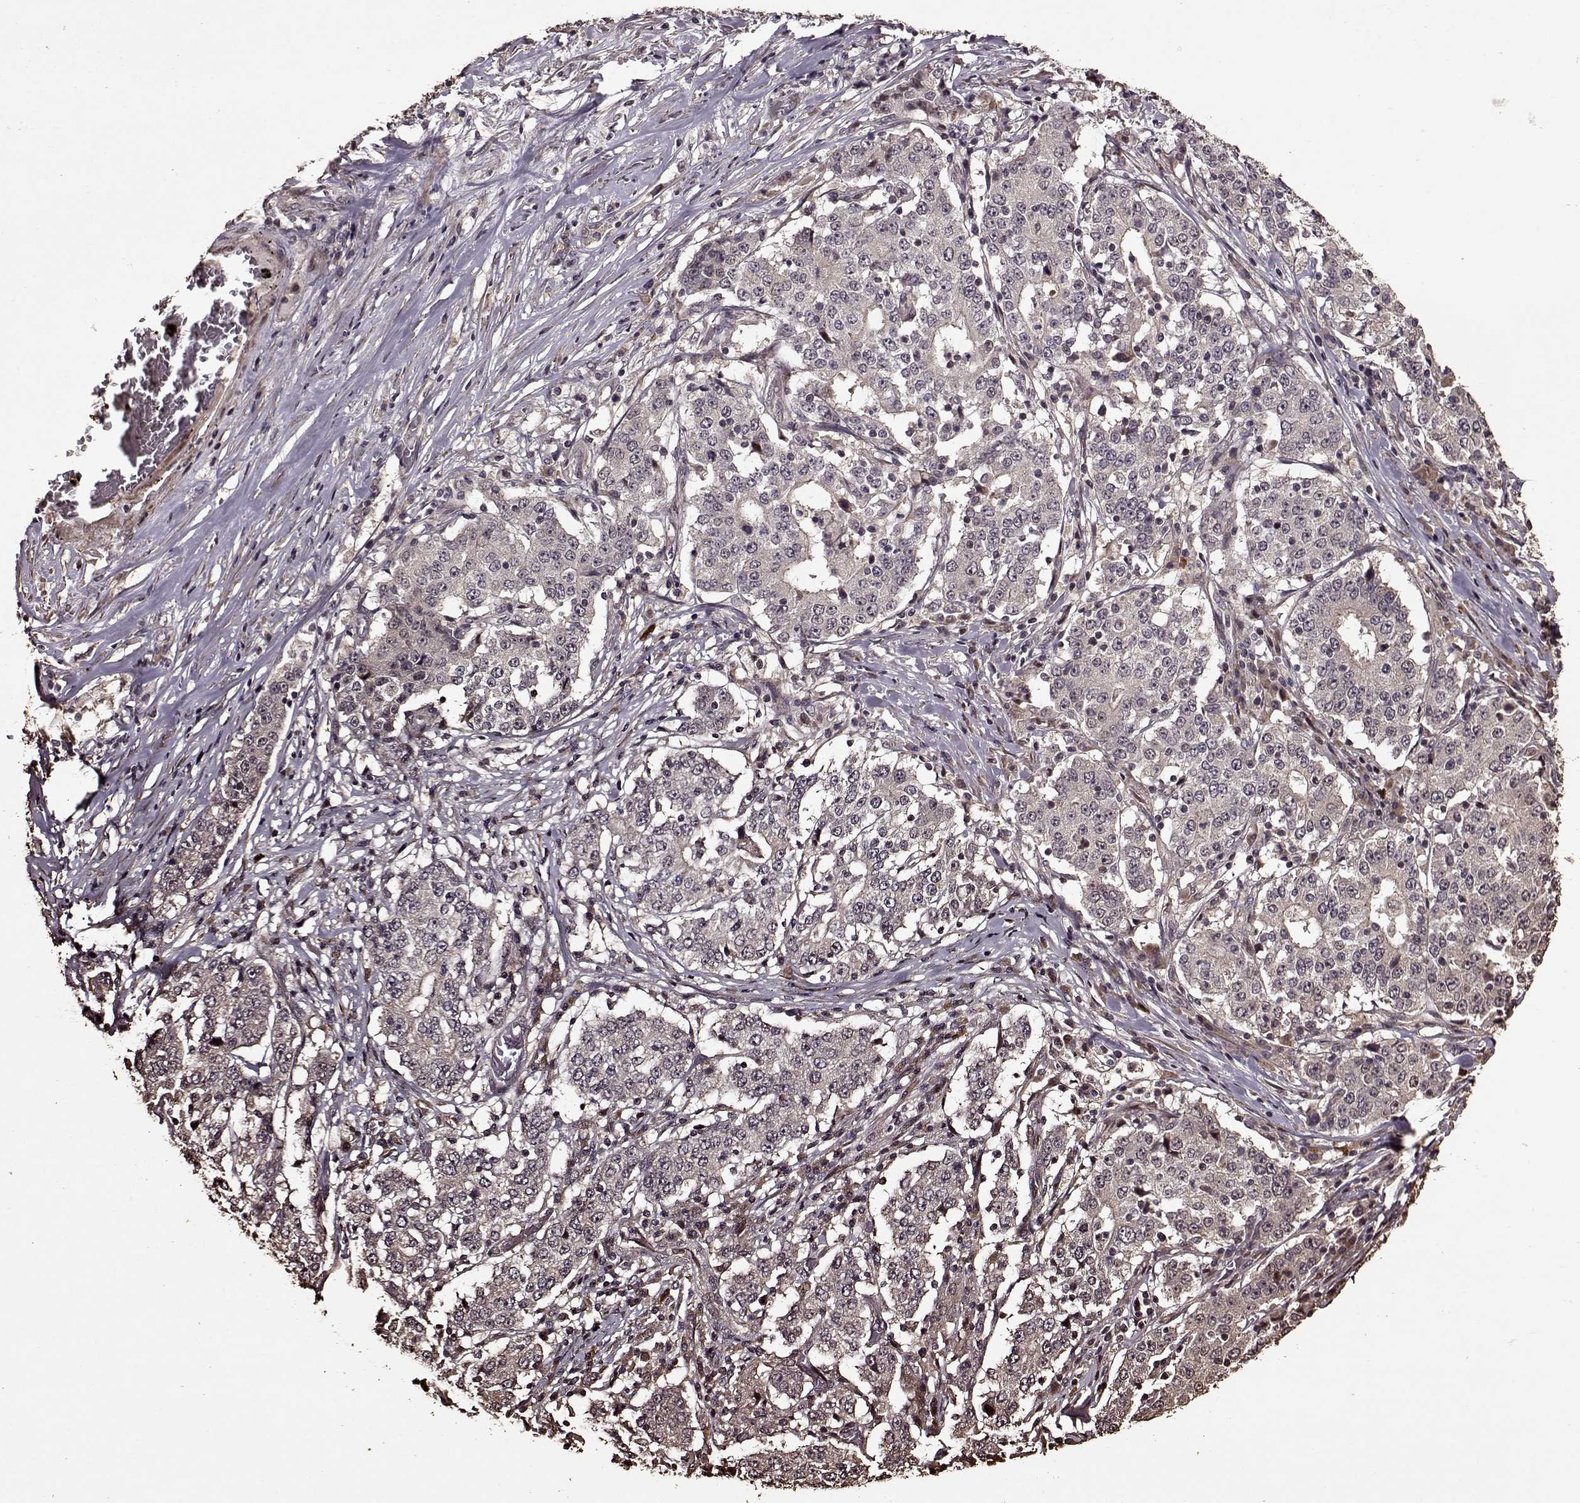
{"staining": {"intensity": "negative", "quantity": "none", "location": "none"}, "tissue": "stomach cancer", "cell_type": "Tumor cells", "image_type": "cancer", "snomed": [{"axis": "morphology", "description": "Adenocarcinoma, NOS"}, {"axis": "topography", "description": "Stomach"}], "caption": "IHC of stomach cancer reveals no expression in tumor cells. (Immunohistochemistry, brightfield microscopy, high magnification).", "gene": "FBXW11", "patient": {"sex": "male", "age": 59}}